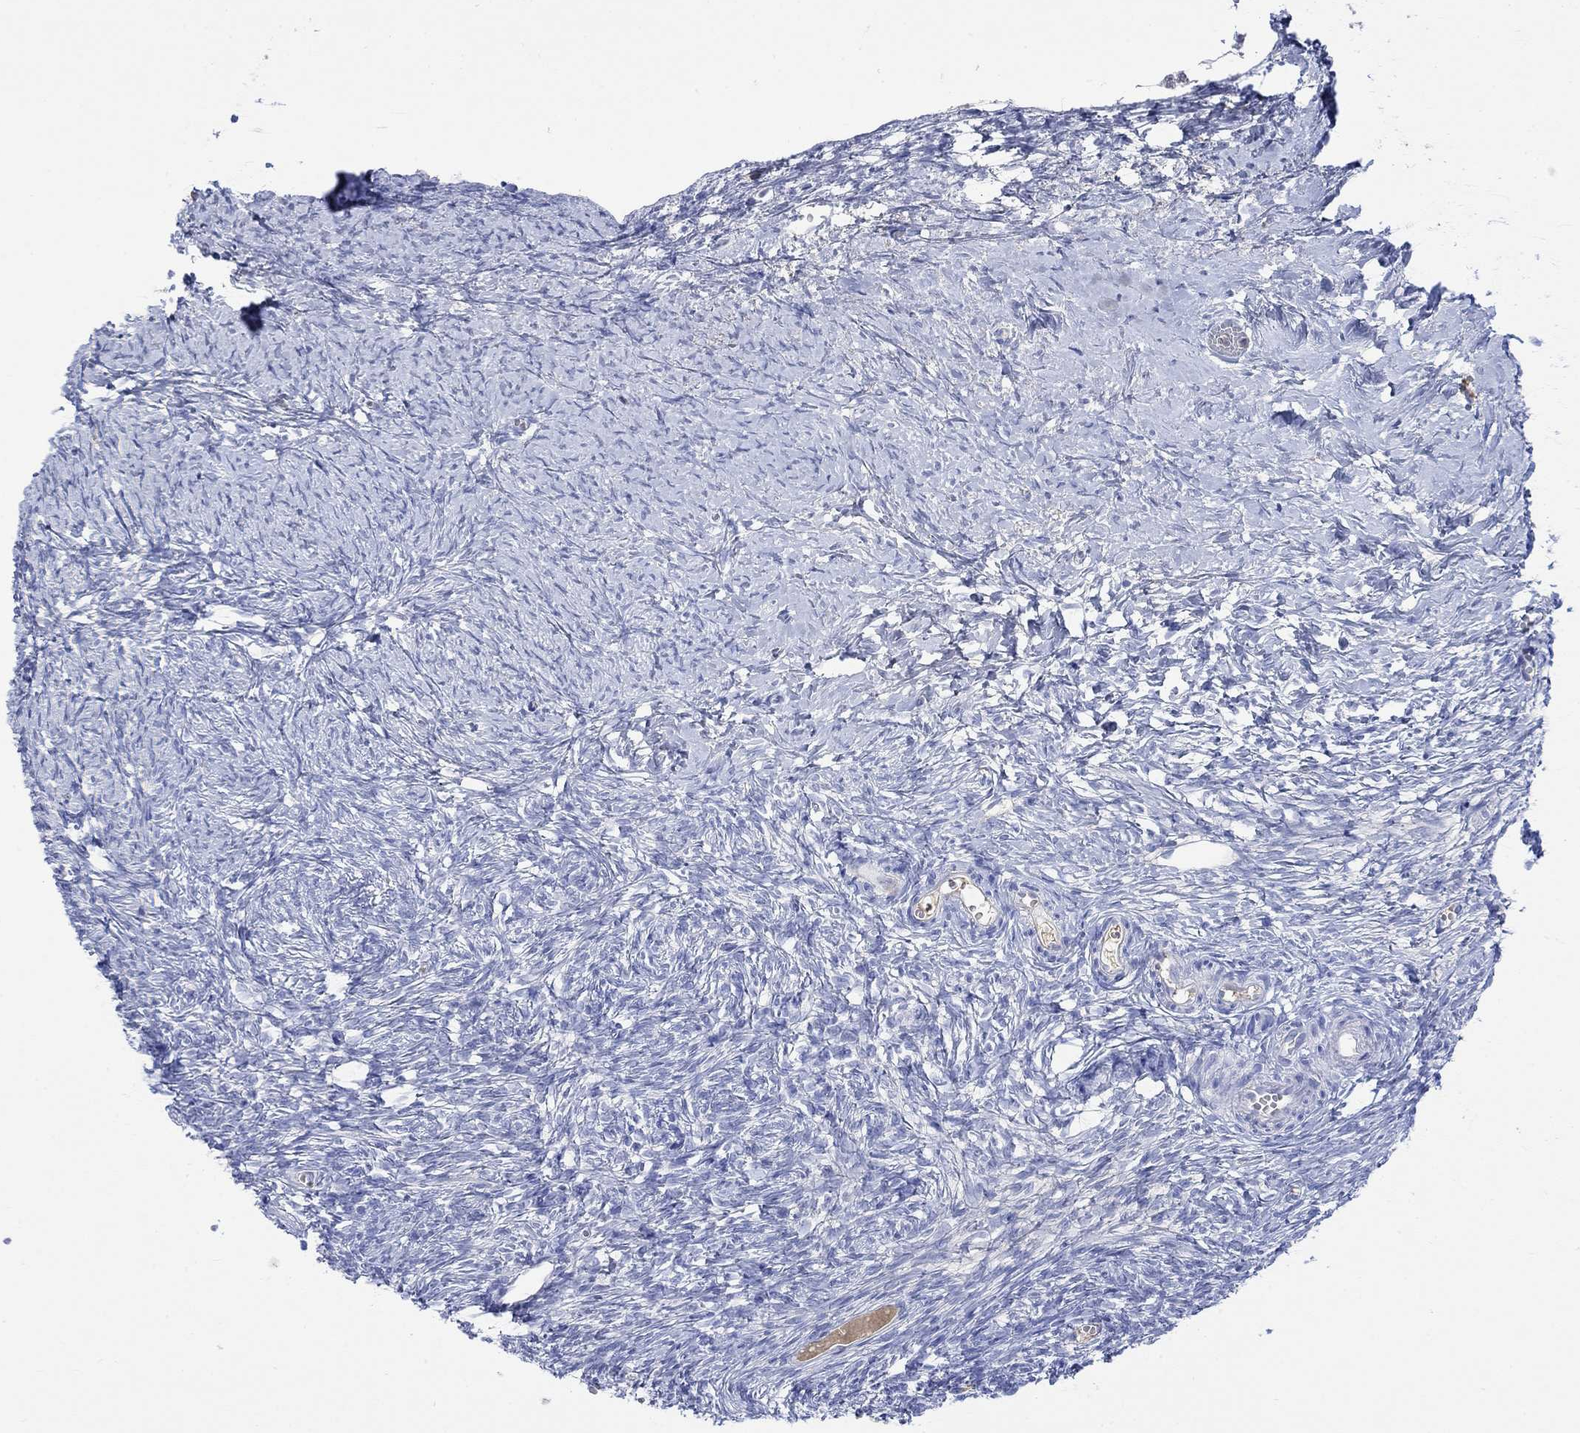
{"staining": {"intensity": "moderate", "quantity": "25%-75%", "location": "cytoplasmic/membranous"}, "tissue": "ovary", "cell_type": "Follicle cells", "image_type": "normal", "snomed": [{"axis": "morphology", "description": "Normal tissue, NOS"}, {"axis": "topography", "description": "Ovary"}], "caption": "A histopathology image of ovary stained for a protein displays moderate cytoplasmic/membranous brown staining in follicle cells. (IHC, brightfield microscopy, high magnification).", "gene": "GCM1", "patient": {"sex": "female", "age": 43}}